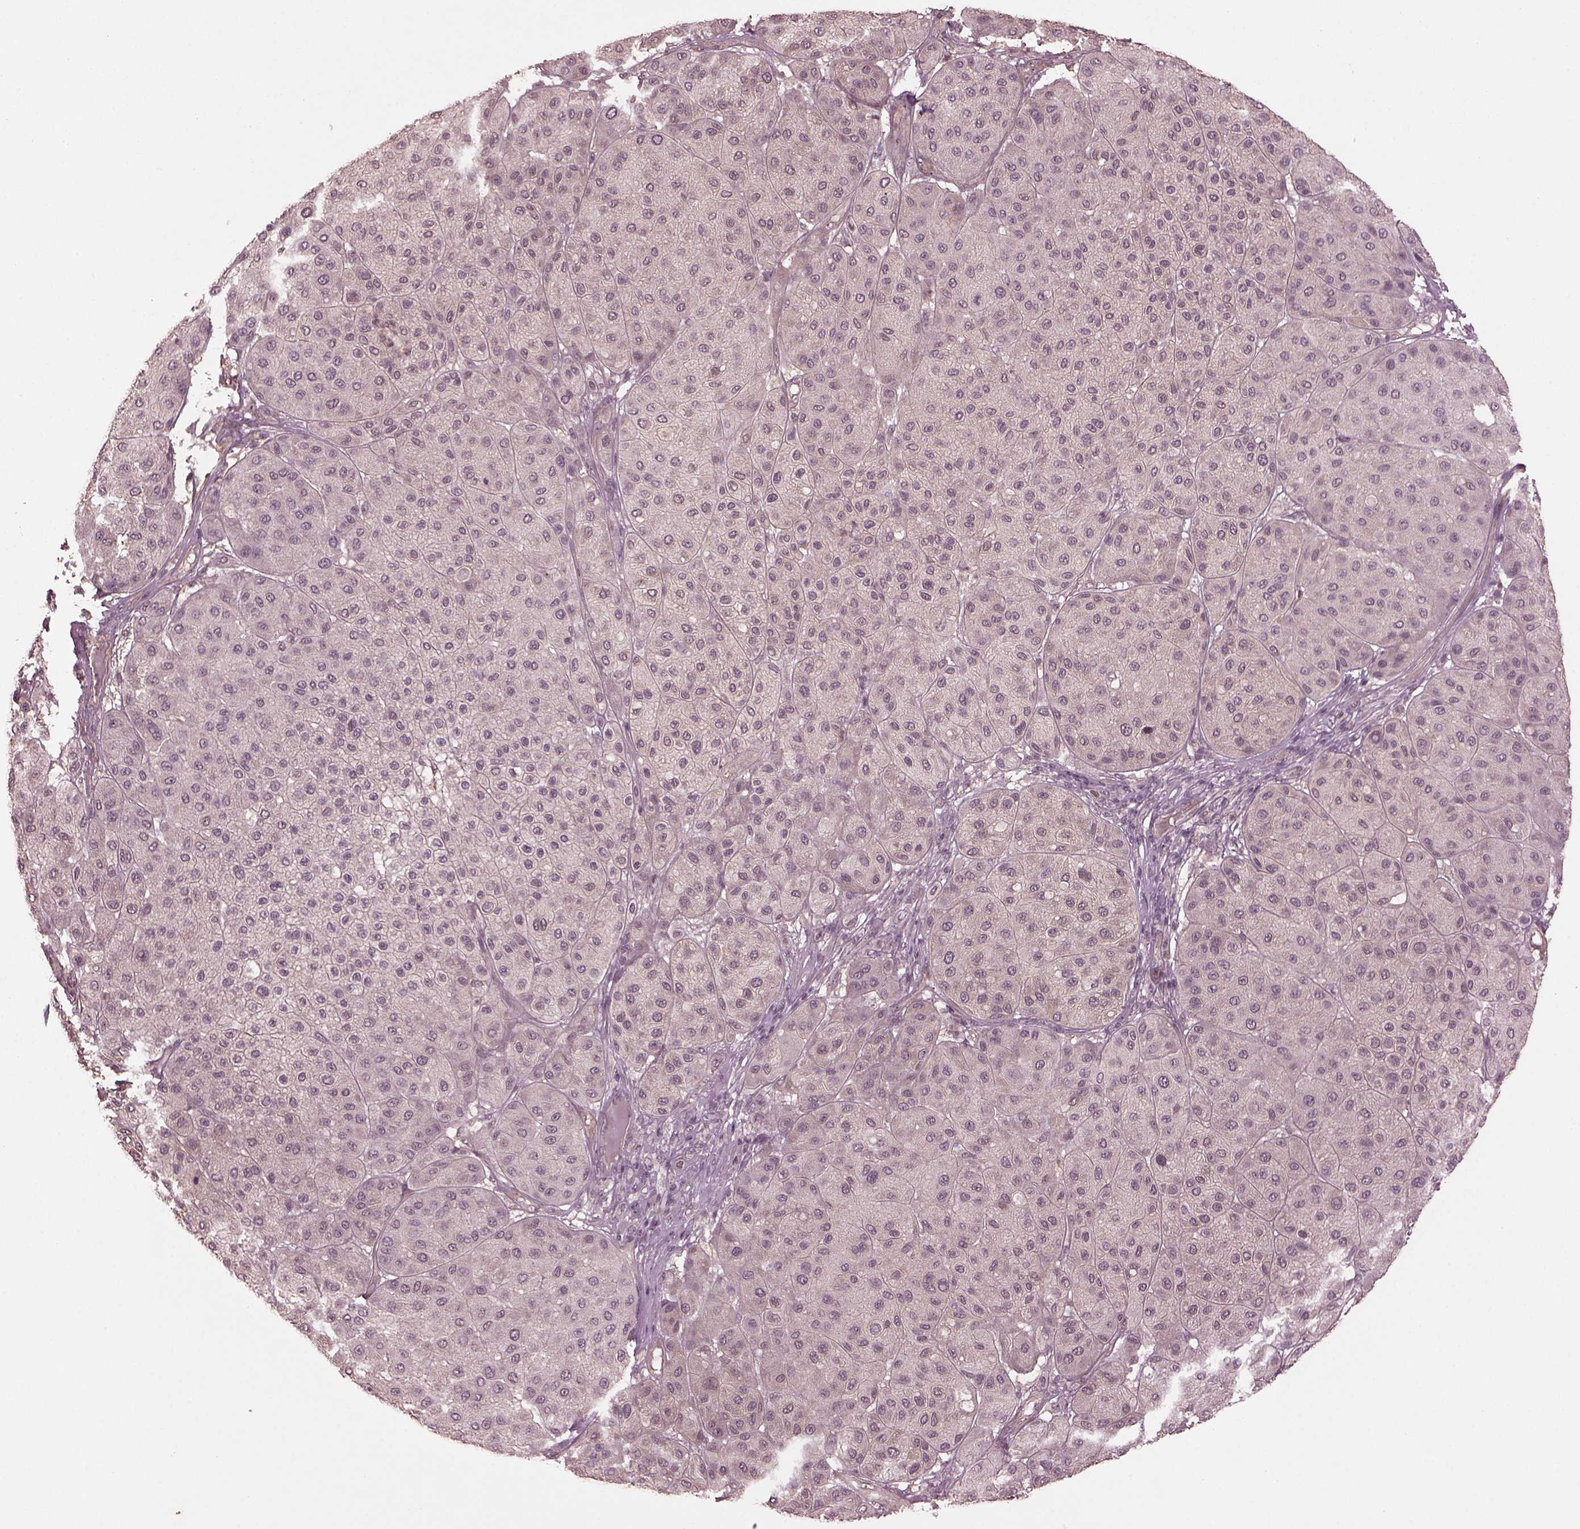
{"staining": {"intensity": "negative", "quantity": "none", "location": "none"}, "tissue": "melanoma", "cell_type": "Tumor cells", "image_type": "cancer", "snomed": [{"axis": "morphology", "description": "Malignant melanoma, Metastatic site"}, {"axis": "topography", "description": "Smooth muscle"}], "caption": "Immunohistochemistry histopathology image of neoplastic tissue: melanoma stained with DAB (3,3'-diaminobenzidine) displays no significant protein staining in tumor cells.", "gene": "GNRH1", "patient": {"sex": "male", "age": 41}}